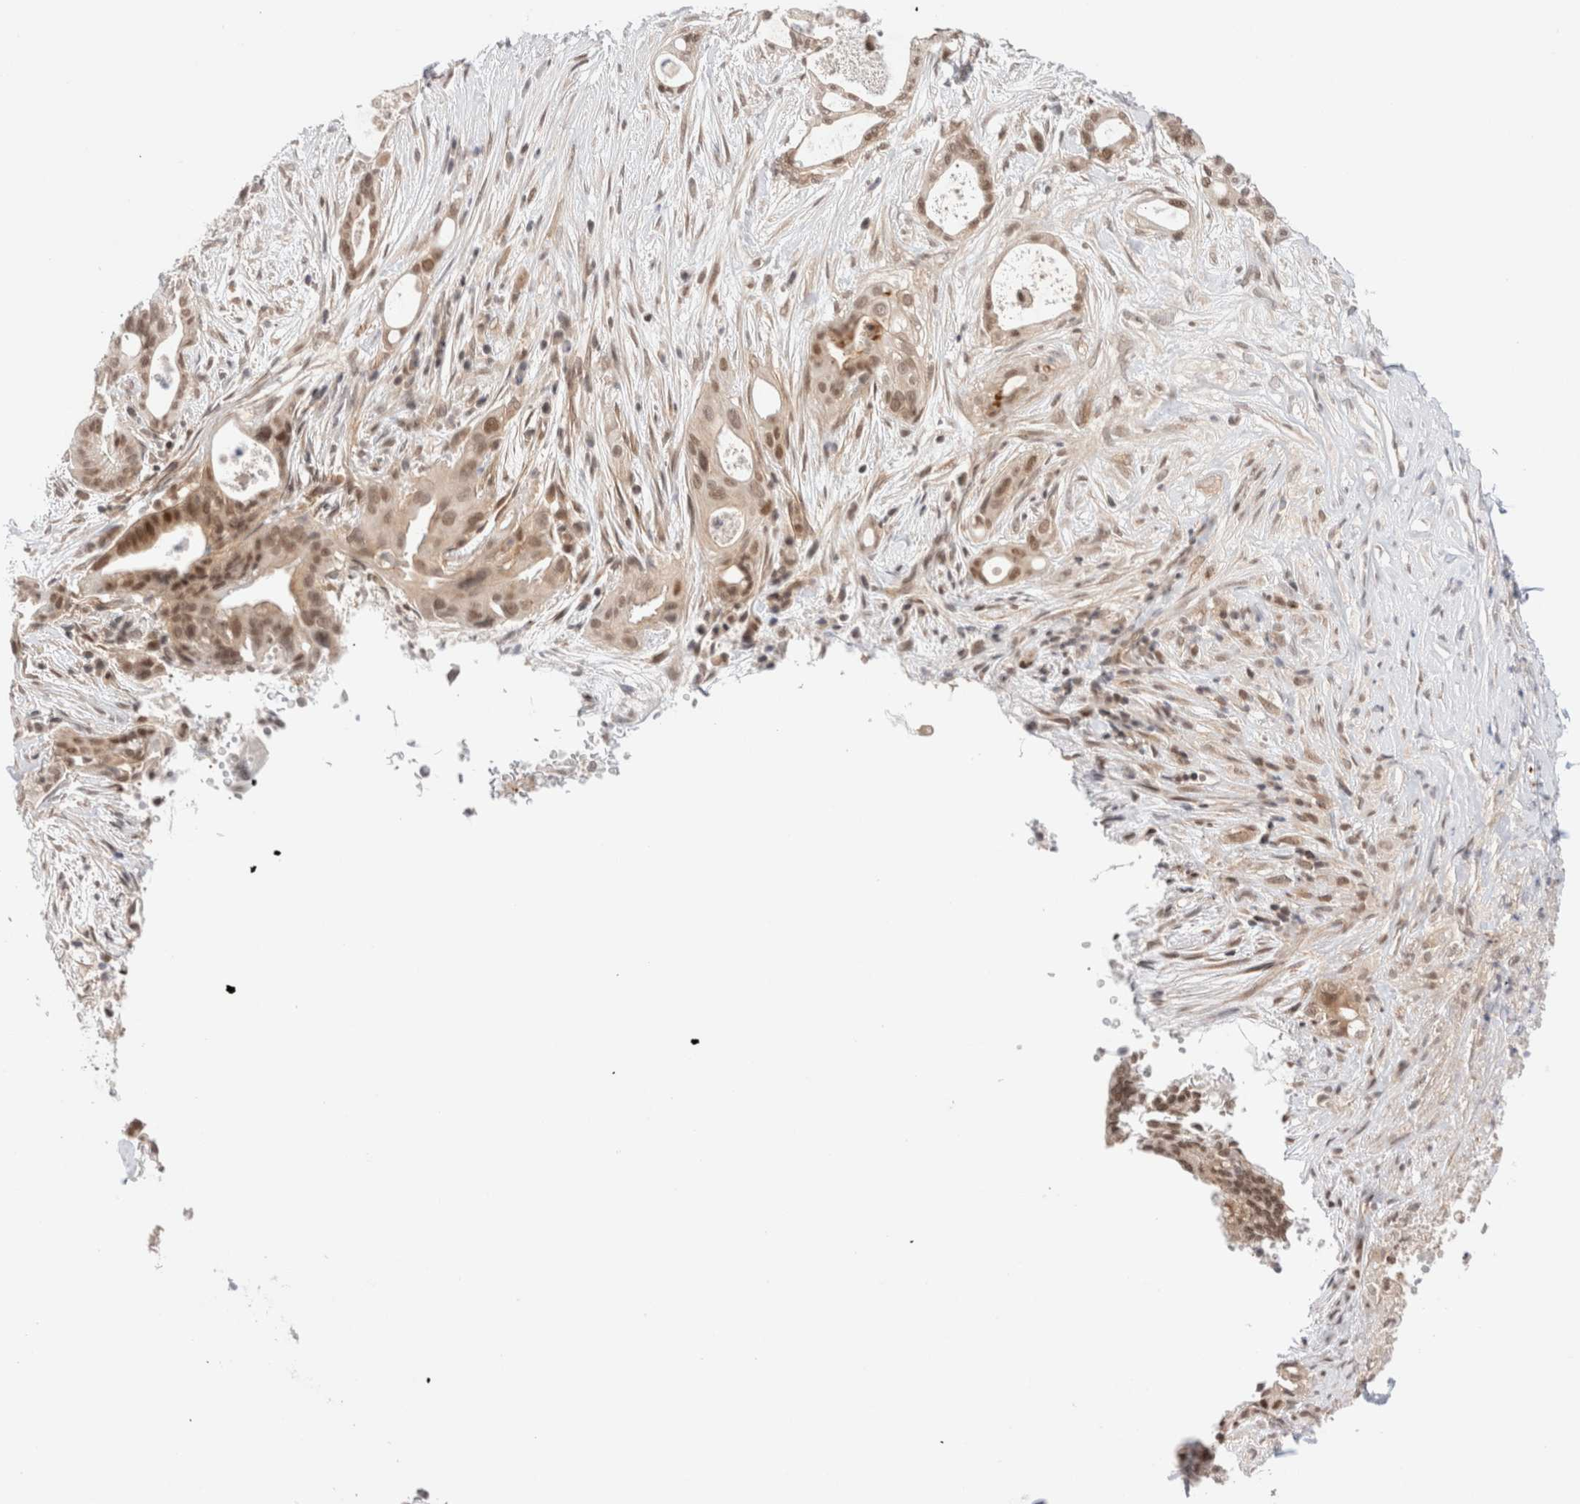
{"staining": {"intensity": "weak", "quantity": ">75%", "location": "nuclear"}, "tissue": "pancreatic cancer", "cell_type": "Tumor cells", "image_type": "cancer", "snomed": [{"axis": "morphology", "description": "Adenocarcinoma, NOS"}, {"axis": "topography", "description": "Pancreas"}], "caption": "This is an image of IHC staining of adenocarcinoma (pancreatic), which shows weak staining in the nuclear of tumor cells.", "gene": "GATAD2A", "patient": {"sex": "male", "age": 58}}